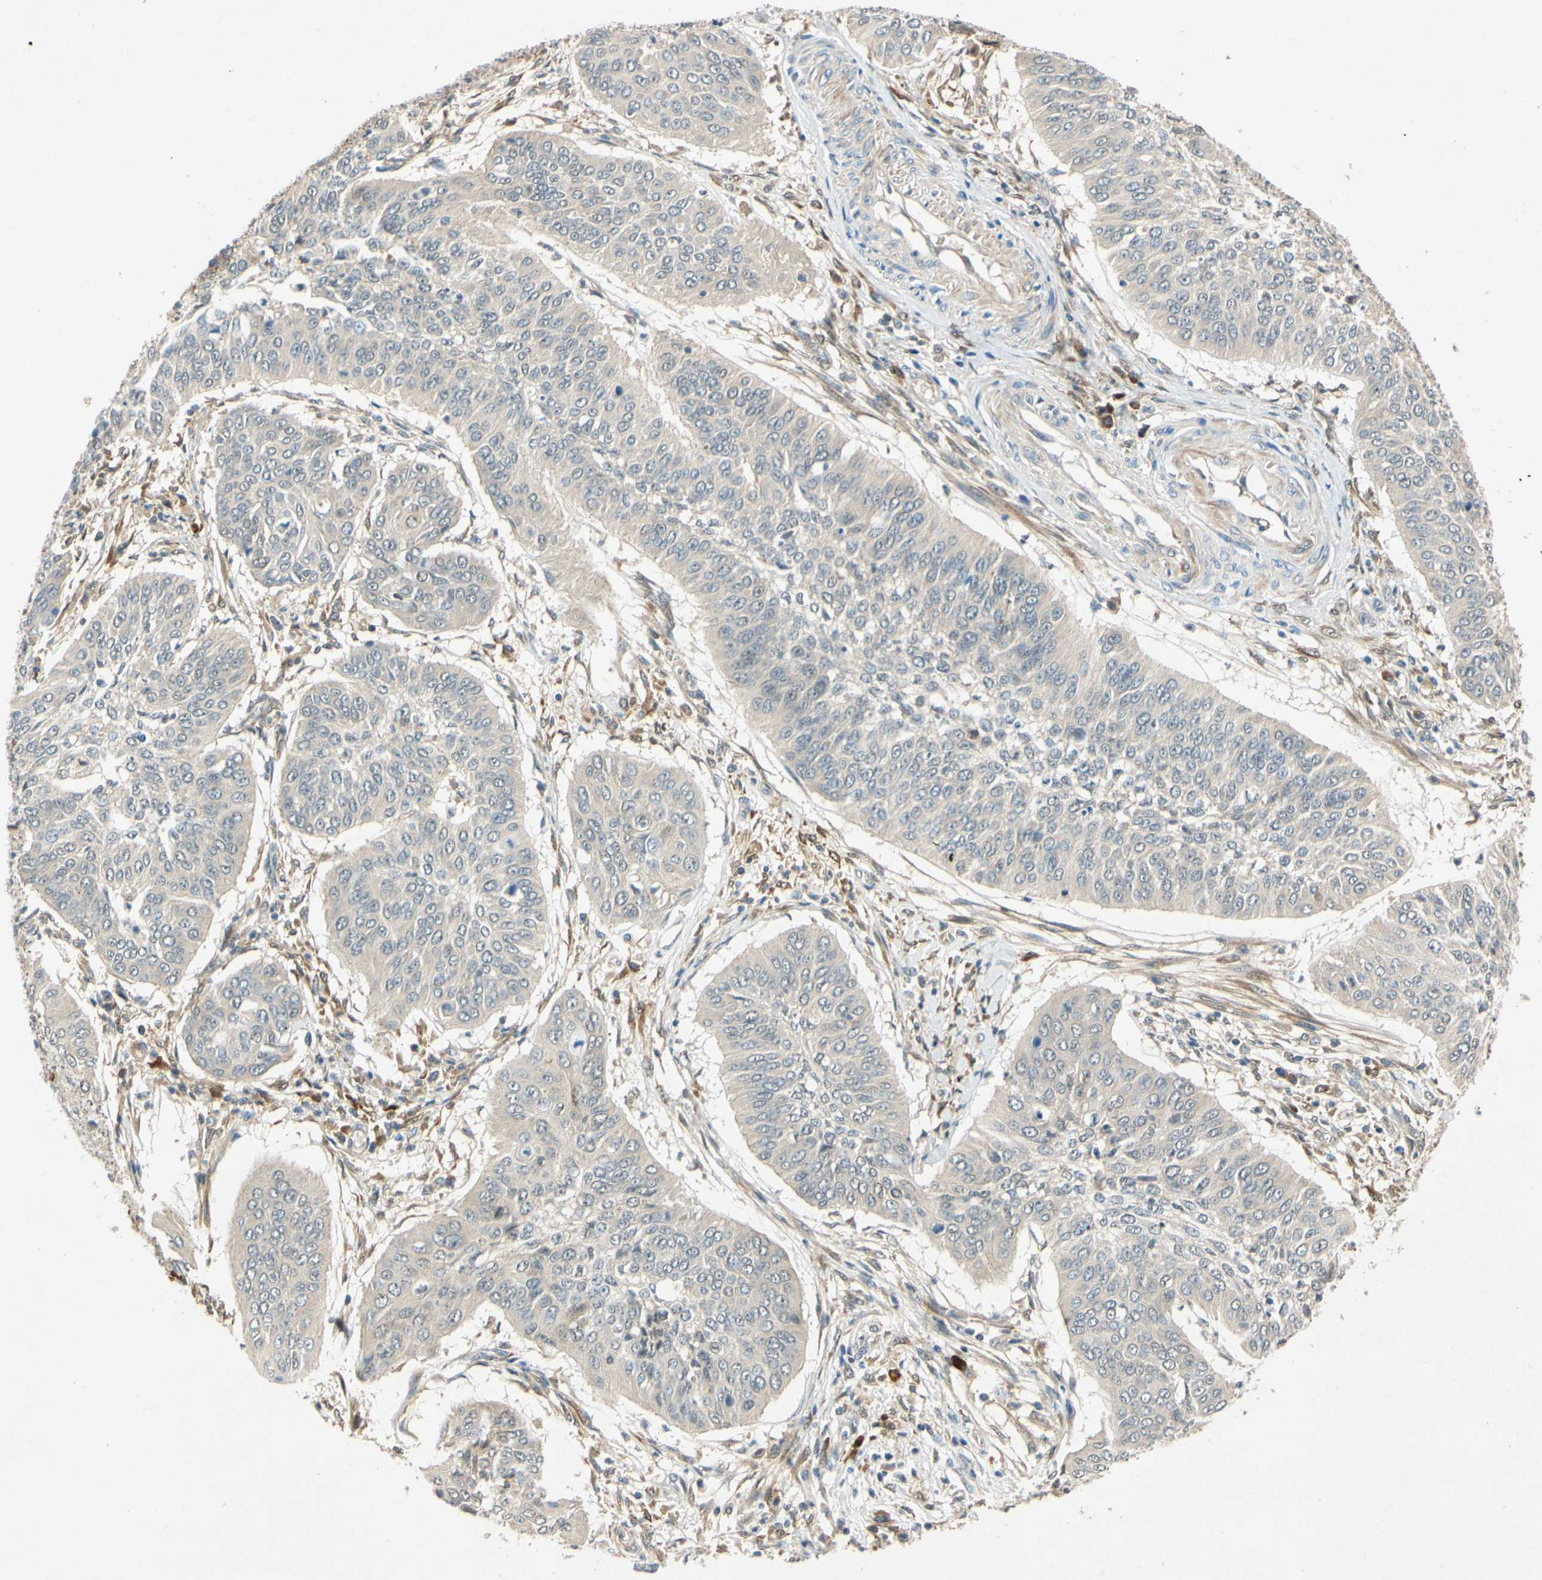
{"staining": {"intensity": "weak", "quantity": ">75%", "location": "cytoplasmic/membranous"}, "tissue": "cervical cancer", "cell_type": "Tumor cells", "image_type": "cancer", "snomed": [{"axis": "morphology", "description": "Normal tissue, NOS"}, {"axis": "morphology", "description": "Squamous cell carcinoma, NOS"}, {"axis": "topography", "description": "Cervix"}], "caption": "High-magnification brightfield microscopy of squamous cell carcinoma (cervical) stained with DAB (brown) and counterstained with hematoxylin (blue). tumor cells exhibit weak cytoplasmic/membranous positivity is seen in about>75% of cells.", "gene": "WIPI1", "patient": {"sex": "female", "age": 39}}